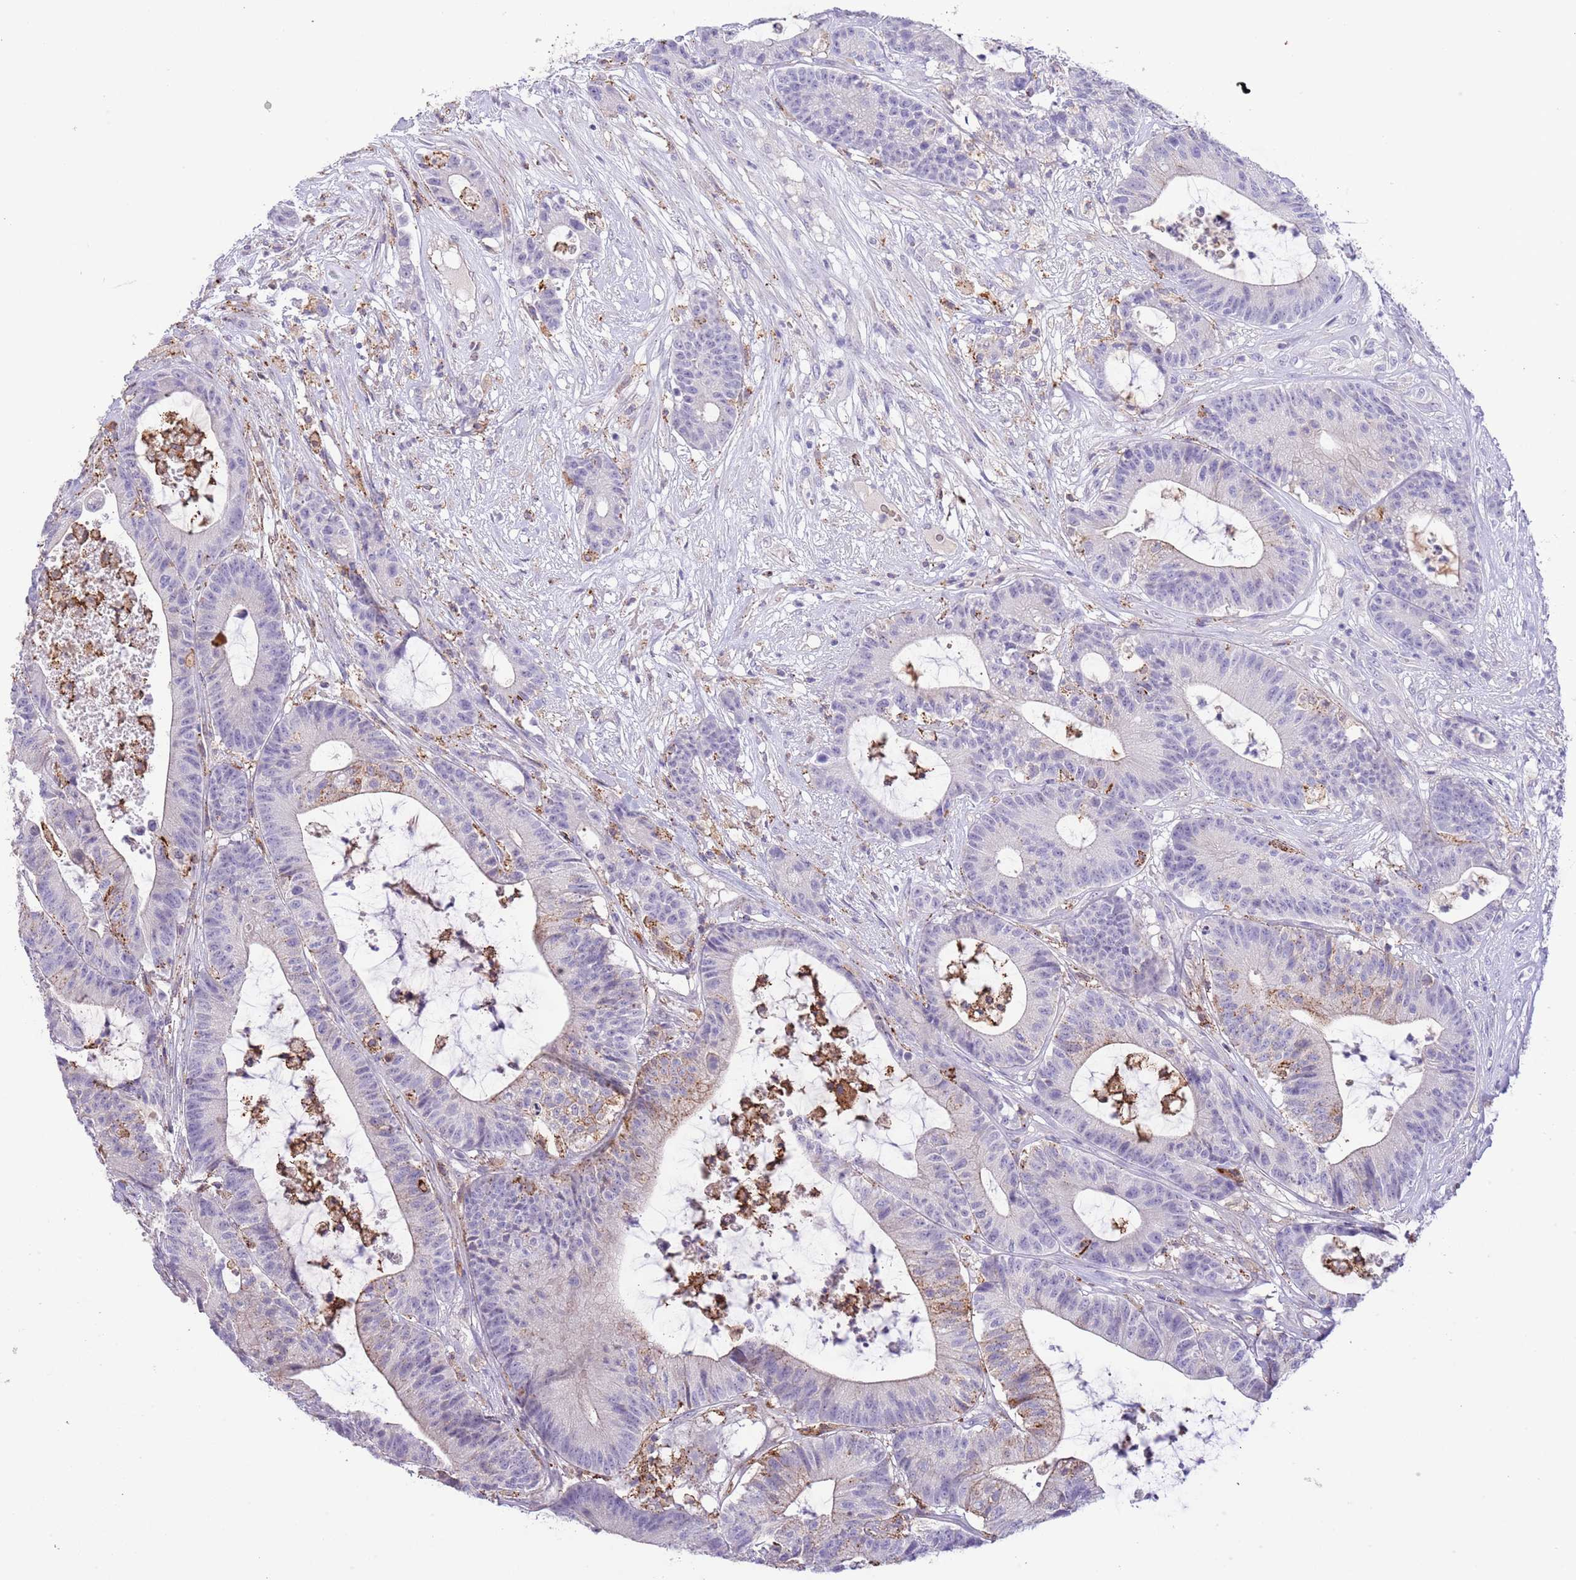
{"staining": {"intensity": "moderate", "quantity": "<25%", "location": "cytoplasmic/membranous"}, "tissue": "colorectal cancer", "cell_type": "Tumor cells", "image_type": "cancer", "snomed": [{"axis": "morphology", "description": "Adenocarcinoma, NOS"}, {"axis": "topography", "description": "Colon"}], "caption": "Protein expression analysis of colorectal cancer exhibits moderate cytoplasmic/membranous positivity in about <25% of tumor cells.", "gene": "ABHD17A", "patient": {"sex": "female", "age": 84}}